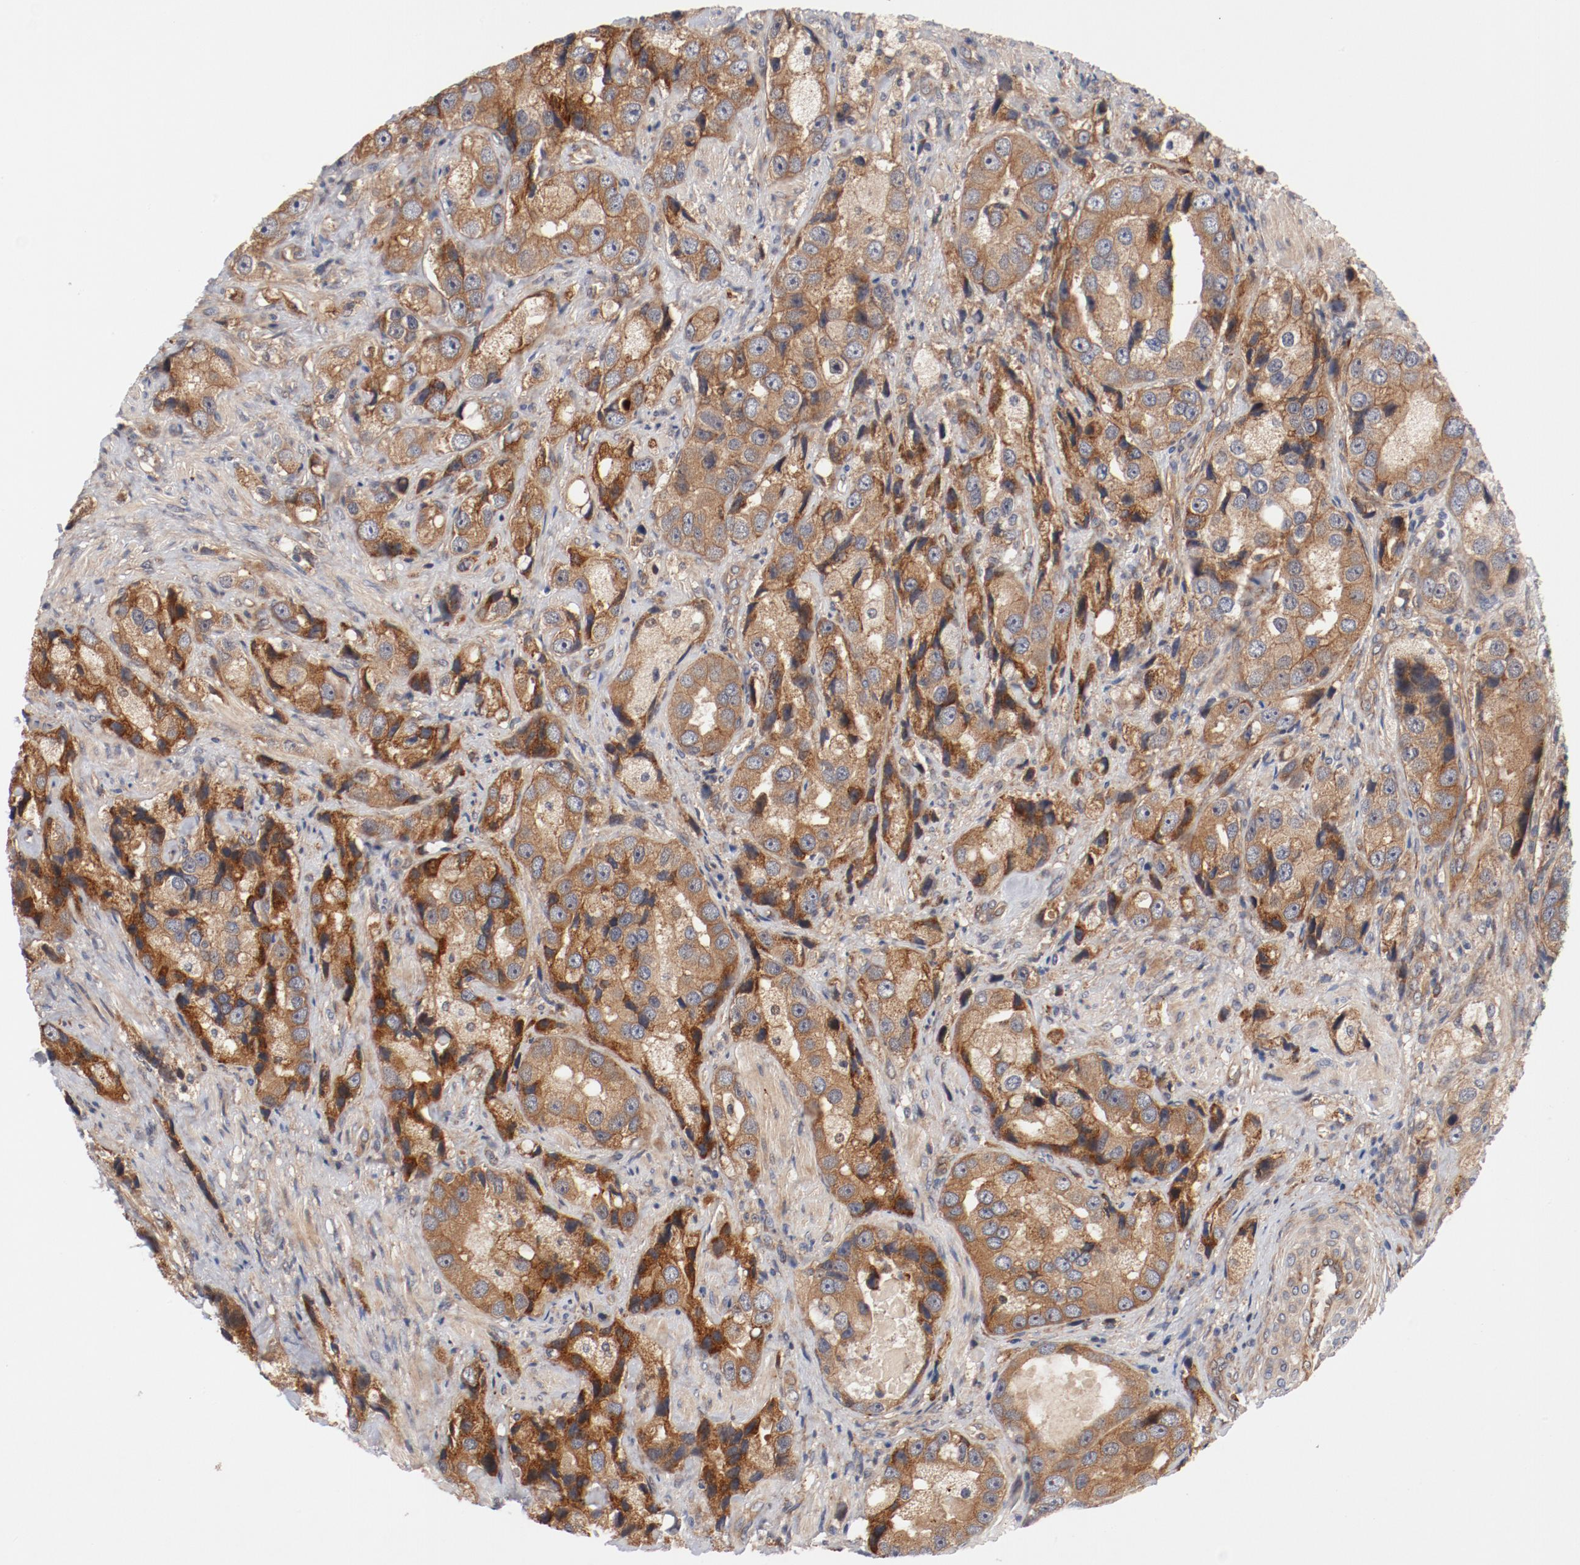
{"staining": {"intensity": "moderate", "quantity": ">75%", "location": "cytoplasmic/membranous"}, "tissue": "prostate cancer", "cell_type": "Tumor cells", "image_type": "cancer", "snomed": [{"axis": "morphology", "description": "Adenocarcinoma, High grade"}, {"axis": "topography", "description": "Prostate"}], "caption": "High-grade adenocarcinoma (prostate) stained with a brown dye exhibits moderate cytoplasmic/membranous positive expression in about >75% of tumor cells.", "gene": "PITPNM2", "patient": {"sex": "male", "age": 63}}